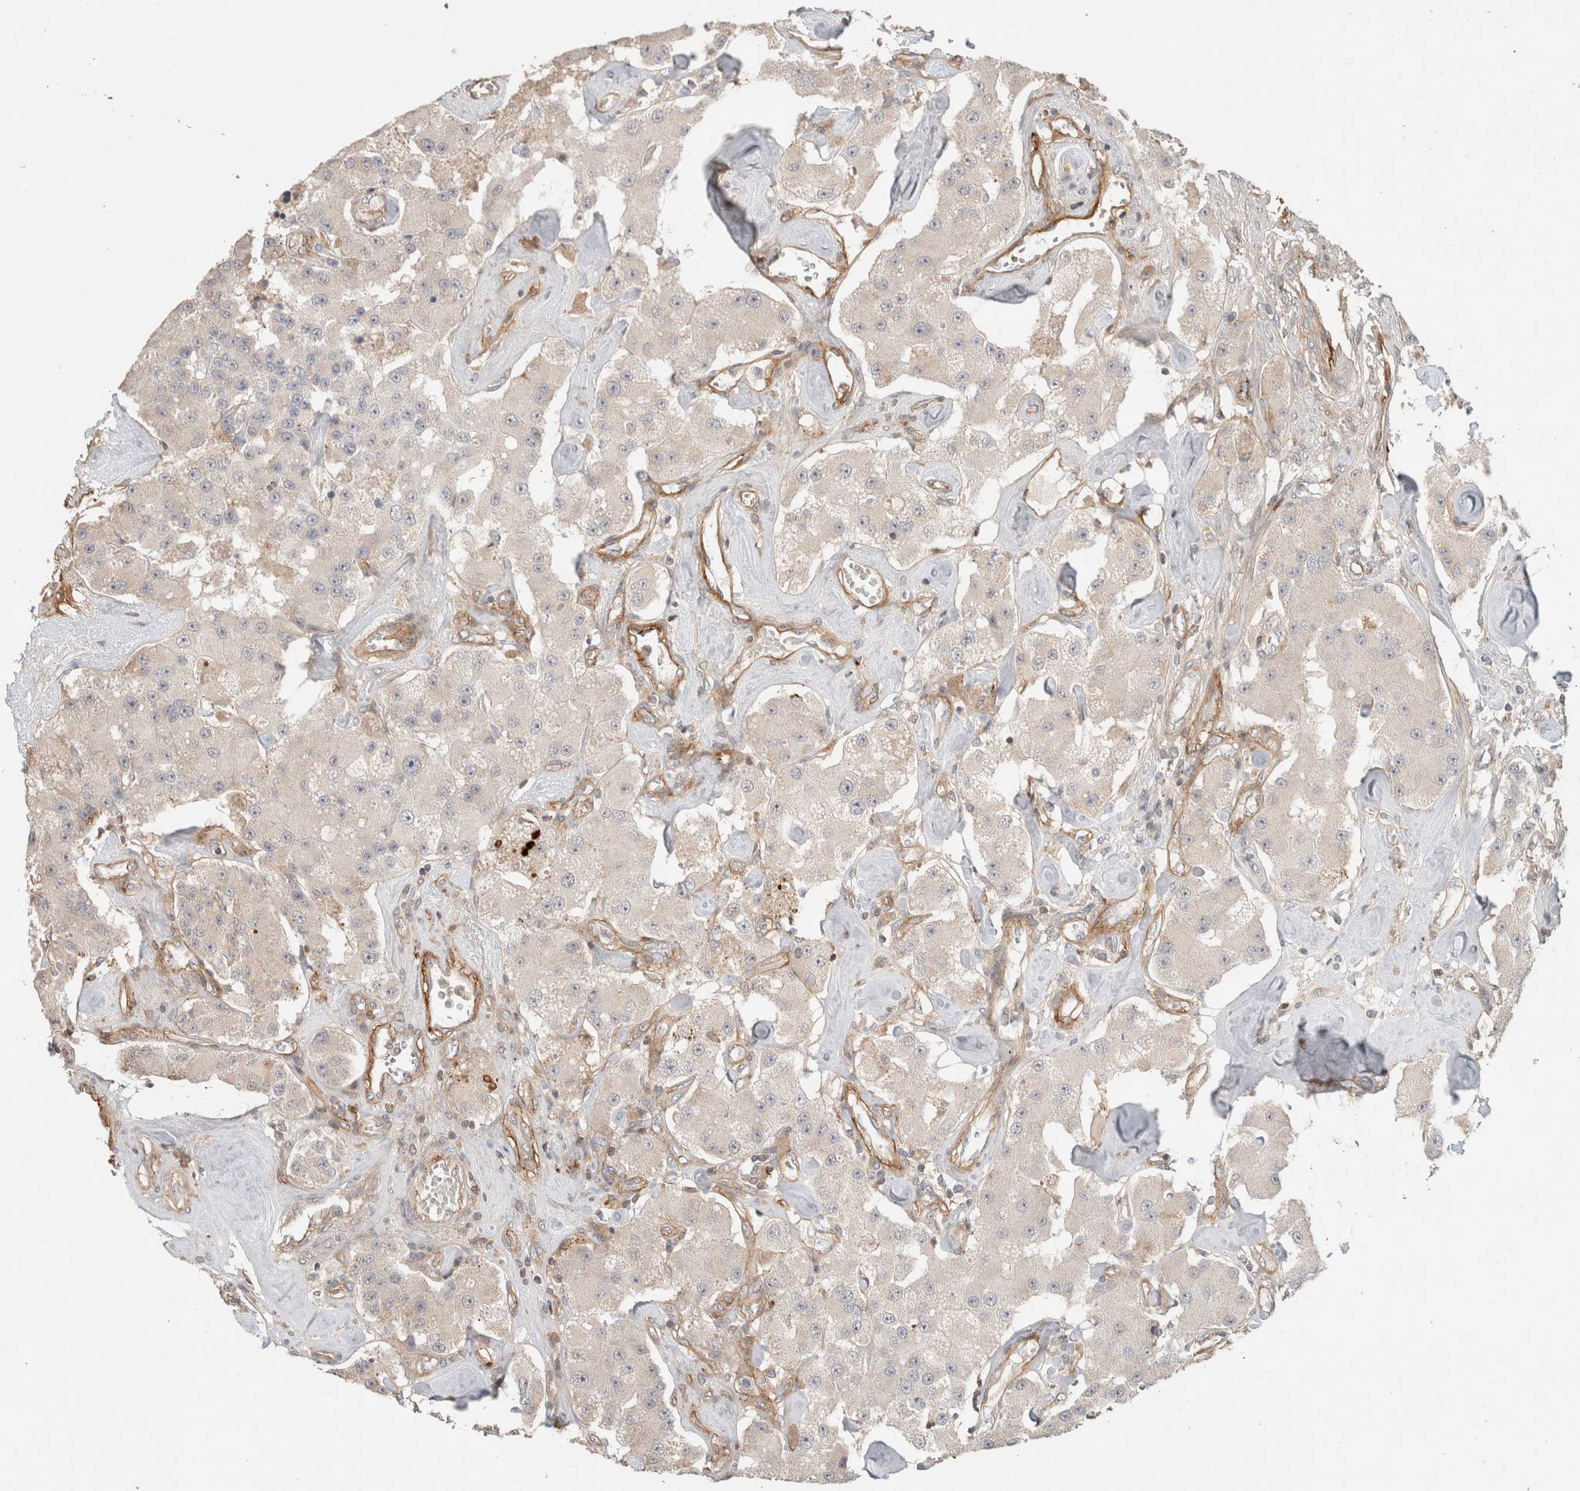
{"staining": {"intensity": "strong", "quantity": "<25%", "location": "cytoplasmic/membranous"}, "tissue": "carcinoid", "cell_type": "Tumor cells", "image_type": "cancer", "snomed": [{"axis": "morphology", "description": "Carcinoid, malignant, NOS"}, {"axis": "topography", "description": "Pancreas"}], "caption": "The micrograph exhibits immunohistochemical staining of malignant carcinoid. There is strong cytoplasmic/membranous positivity is present in approximately <25% of tumor cells.", "gene": "HSPG2", "patient": {"sex": "male", "age": 41}}